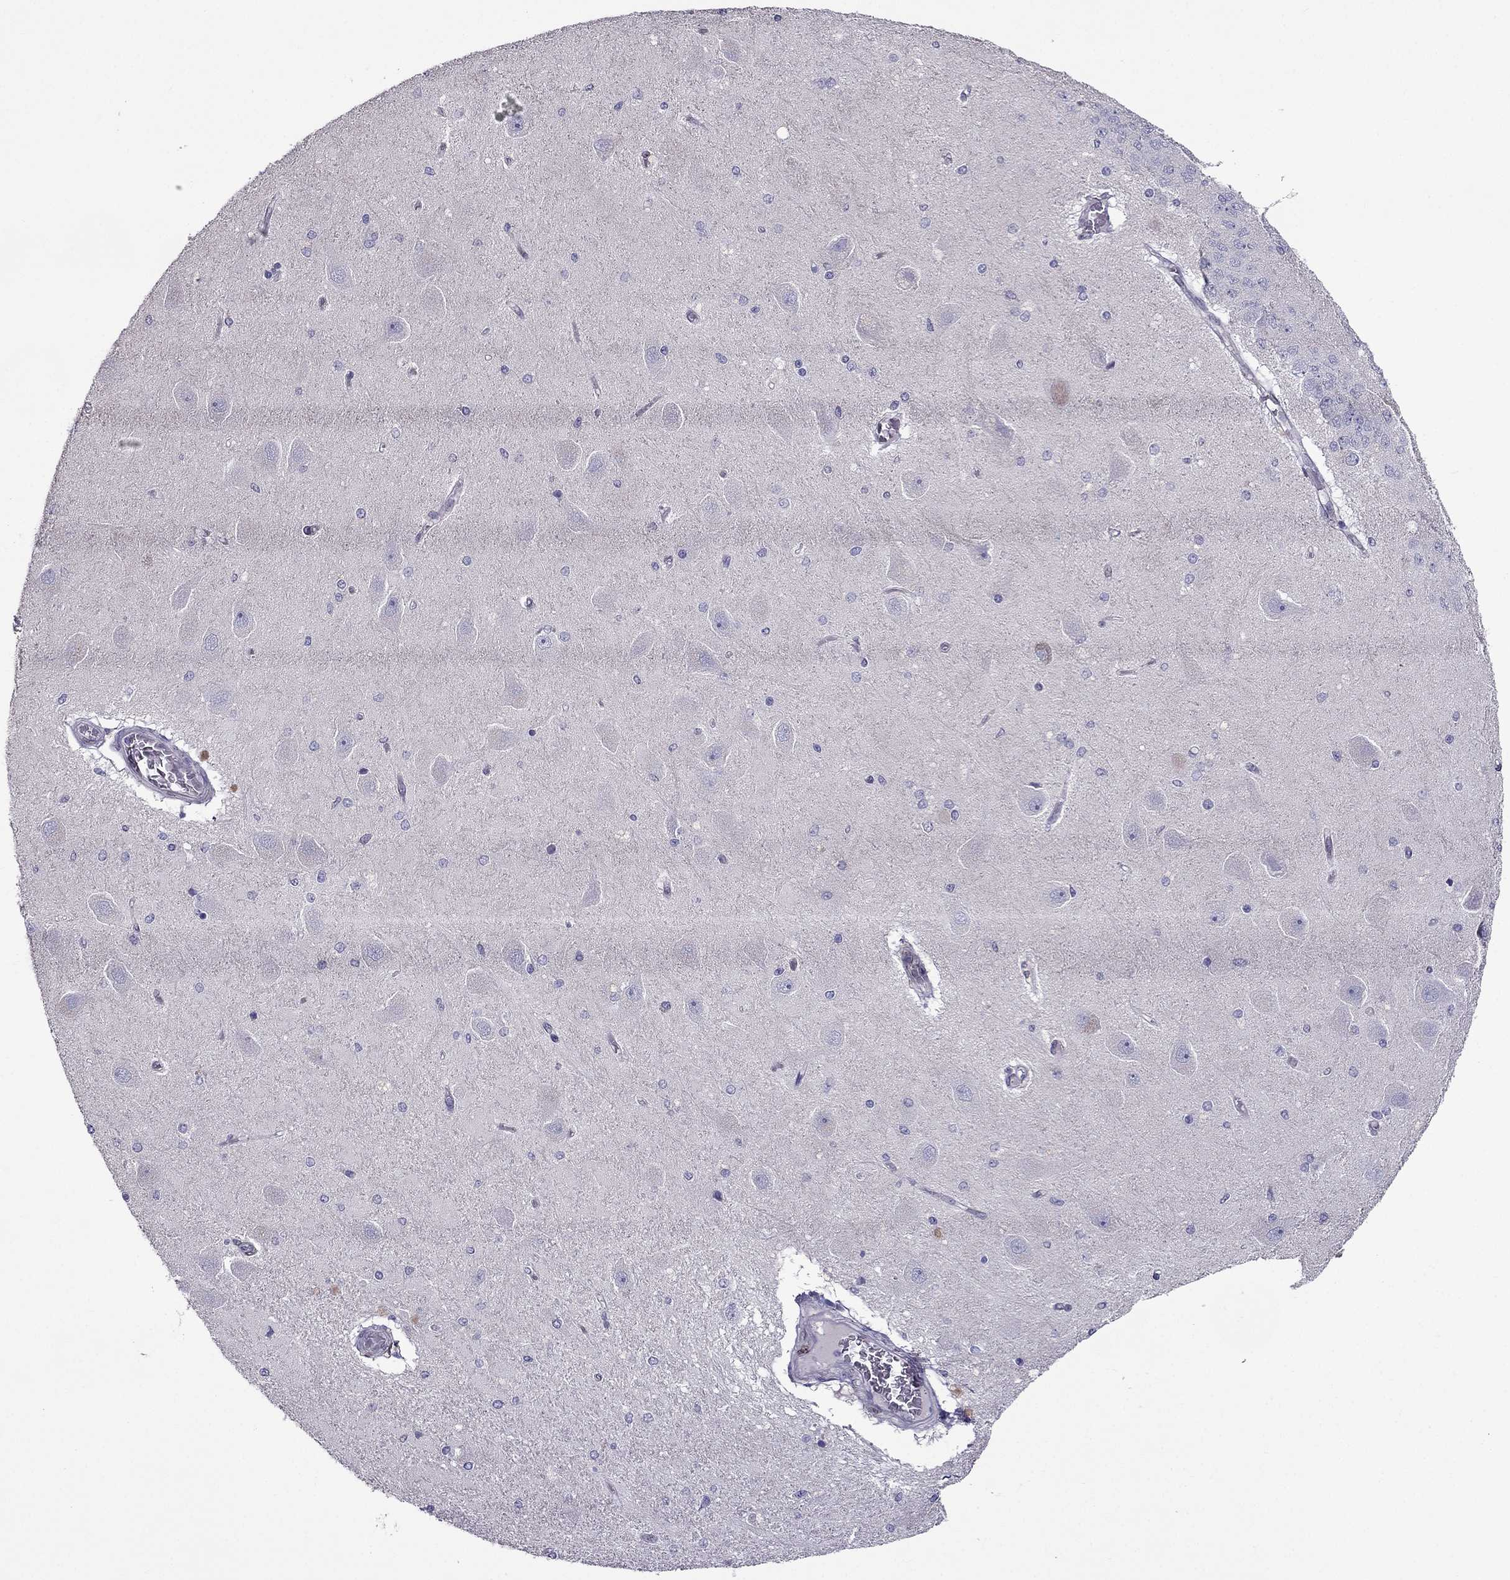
{"staining": {"intensity": "negative", "quantity": "none", "location": "none"}, "tissue": "hippocampus", "cell_type": "Glial cells", "image_type": "normal", "snomed": [{"axis": "morphology", "description": "Normal tissue, NOS"}, {"axis": "topography", "description": "Hippocampus"}], "caption": "IHC image of benign hippocampus: hippocampus stained with DAB shows no significant protein positivity in glial cells.", "gene": "IKBIP", "patient": {"sex": "female", "age": 54}}